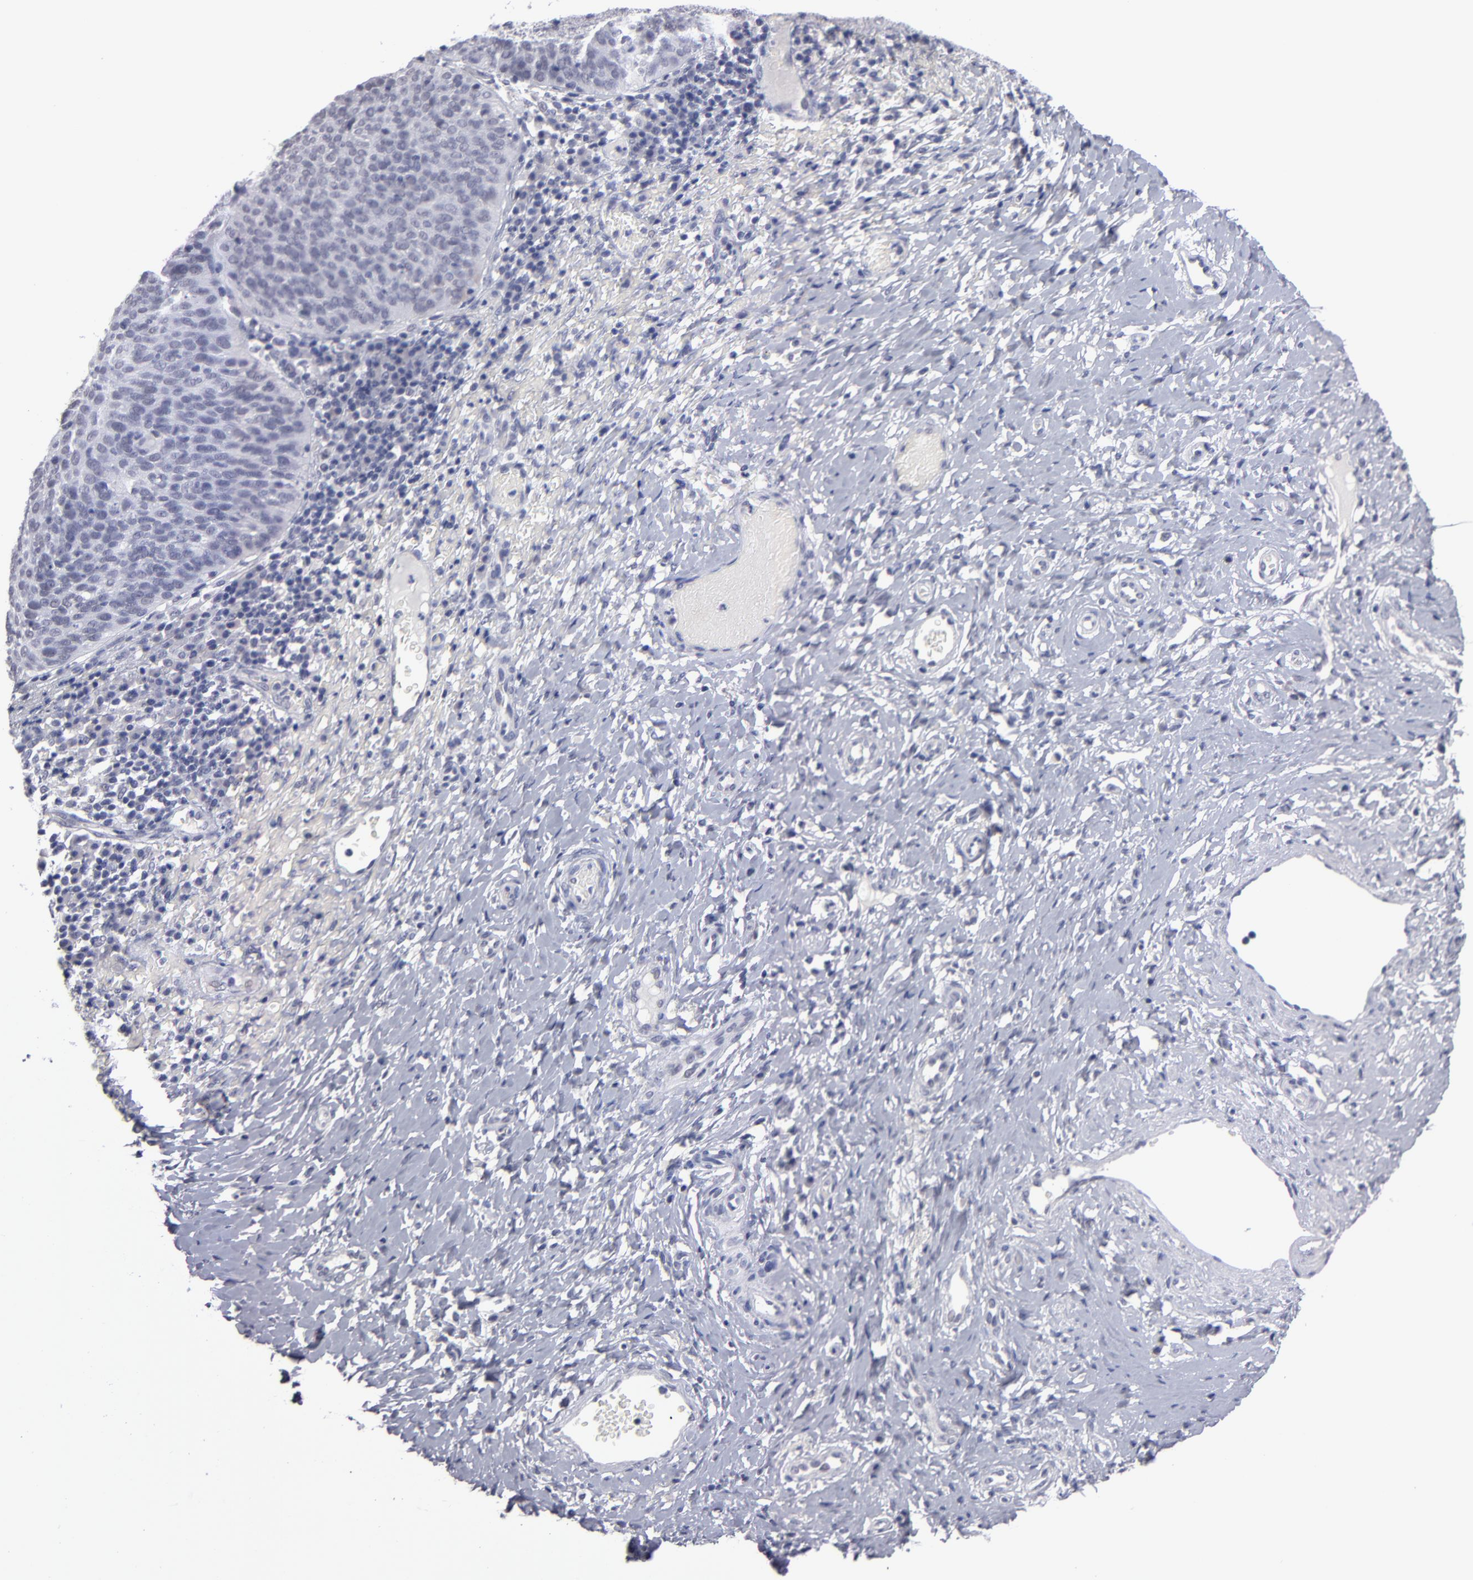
{"staining": {"intensity": "negative", "quantity": "none", "location": "none"}, "tissue": "cervical cancer", "cell_type": "Tumor cells", "image_type": "cancer", "snomed": [{"axis": "morphology", "description": "Normal tissue, NOS"}, {"axis": "morphology", "description": "Squamous cell carcinoma, NOS"}, {"axis": "topography", "description": "Cervix"}], "caption": "This histopathology image is of cervical squamous cell carcinoma stained with immunohistochemistry to label a protein in brown with the nuclei are counter-stained blue. There is no staining in tumor cells.", "gene": "TEX11", "patient": {"sex": "female", "age": 39}}